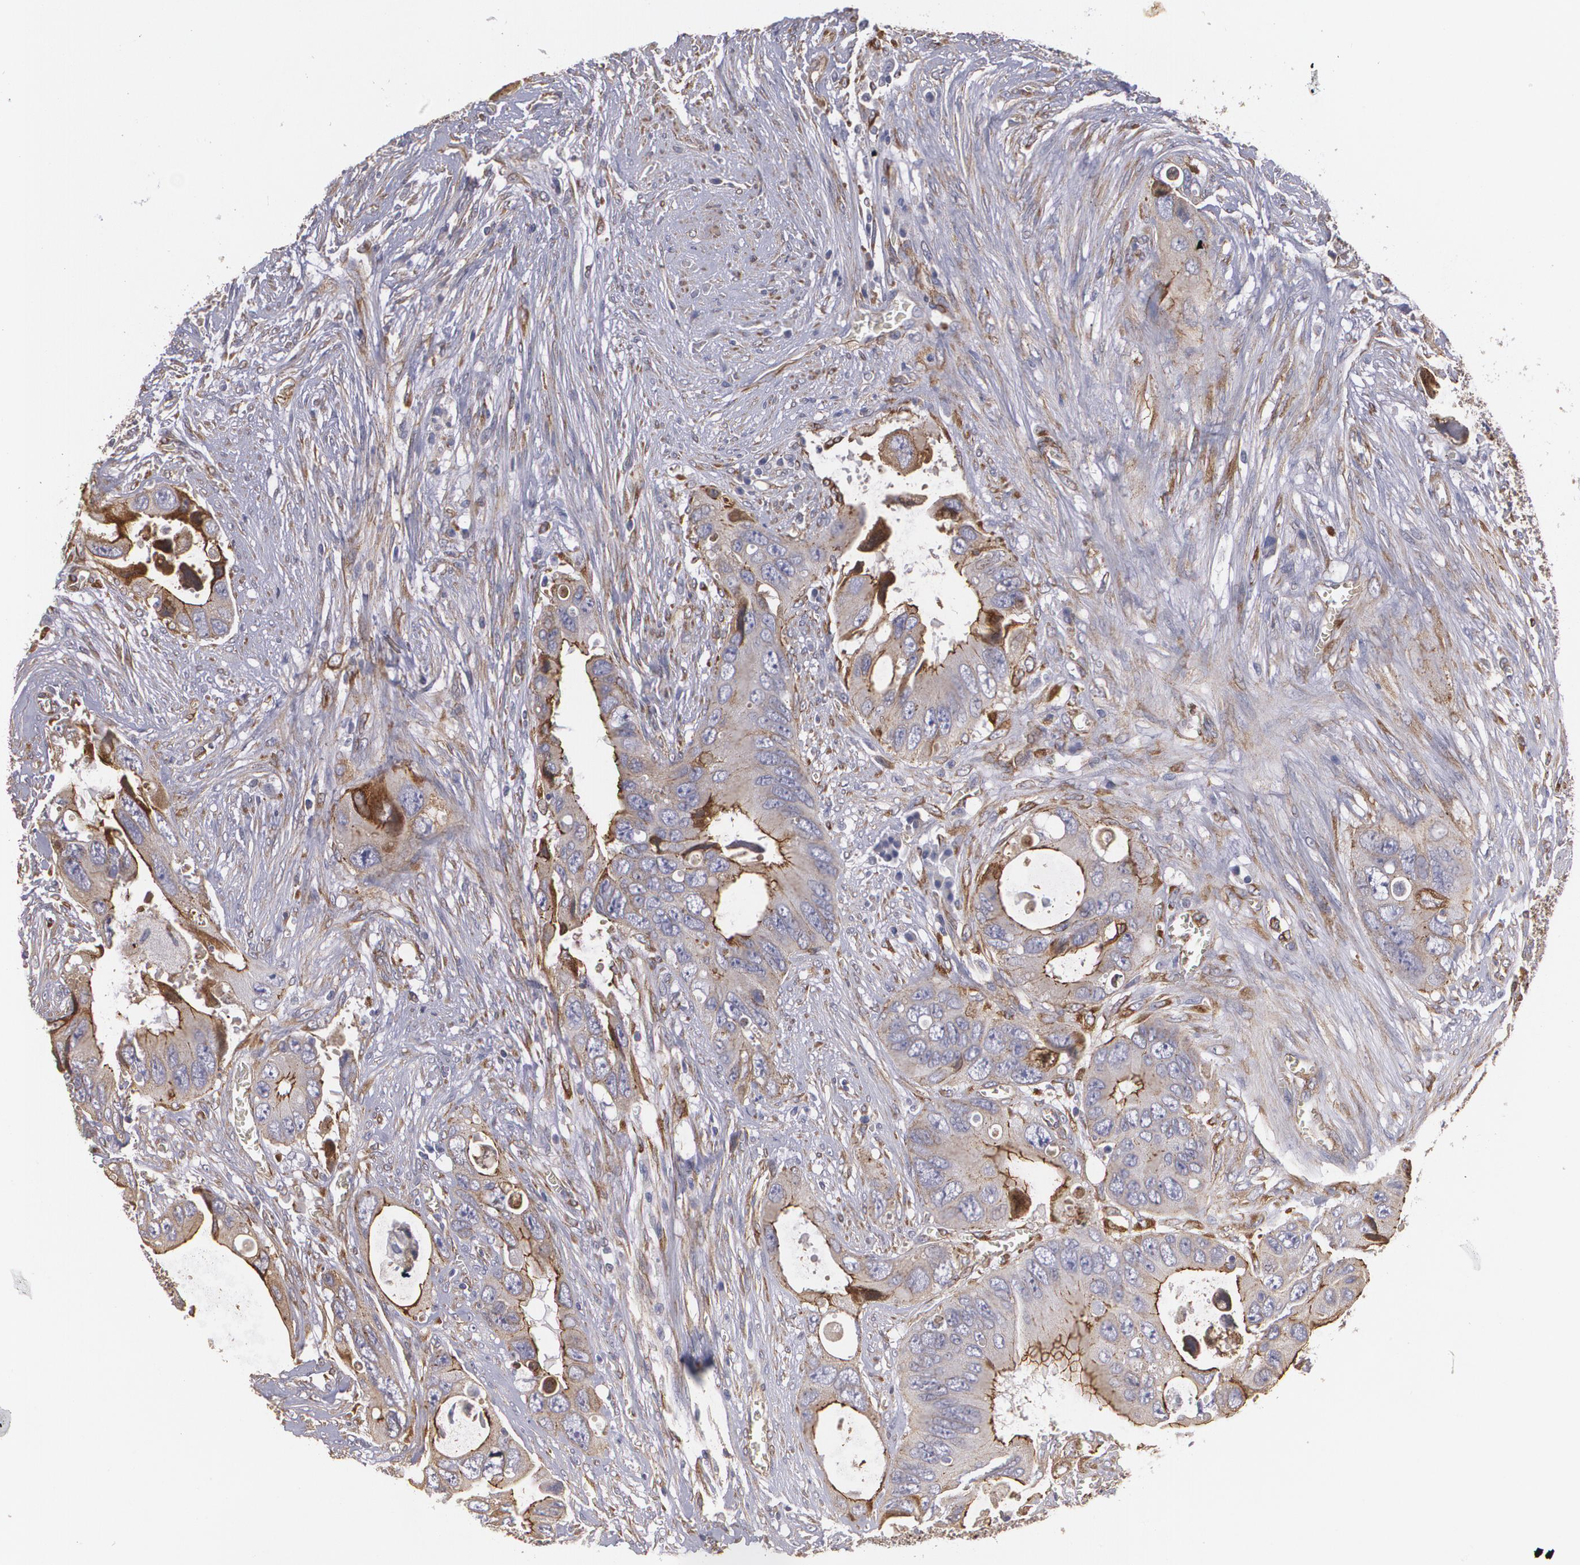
{"staining": {"intensity": "moderate", "quantity": ">75%", "location": "cytoplasmic/membranous"}, "tissue": "colorectal cancer", "cell_type": "Tumor cells", "image_type": "cancer", "snomed": [{"axis": "morphology", "description": "Adenocarcinoma, NOS"}, {"axis": "topography", "description": "Rectum"}], "caption": "Human adenocarcinoma (colorectal) stained with a brown dye shows moderate cytoplasmic/membranous positive positivity in approximately >75% of tumor cells.", "gene": "TJP1", "patient": {"sex": "male", "age": 70}}